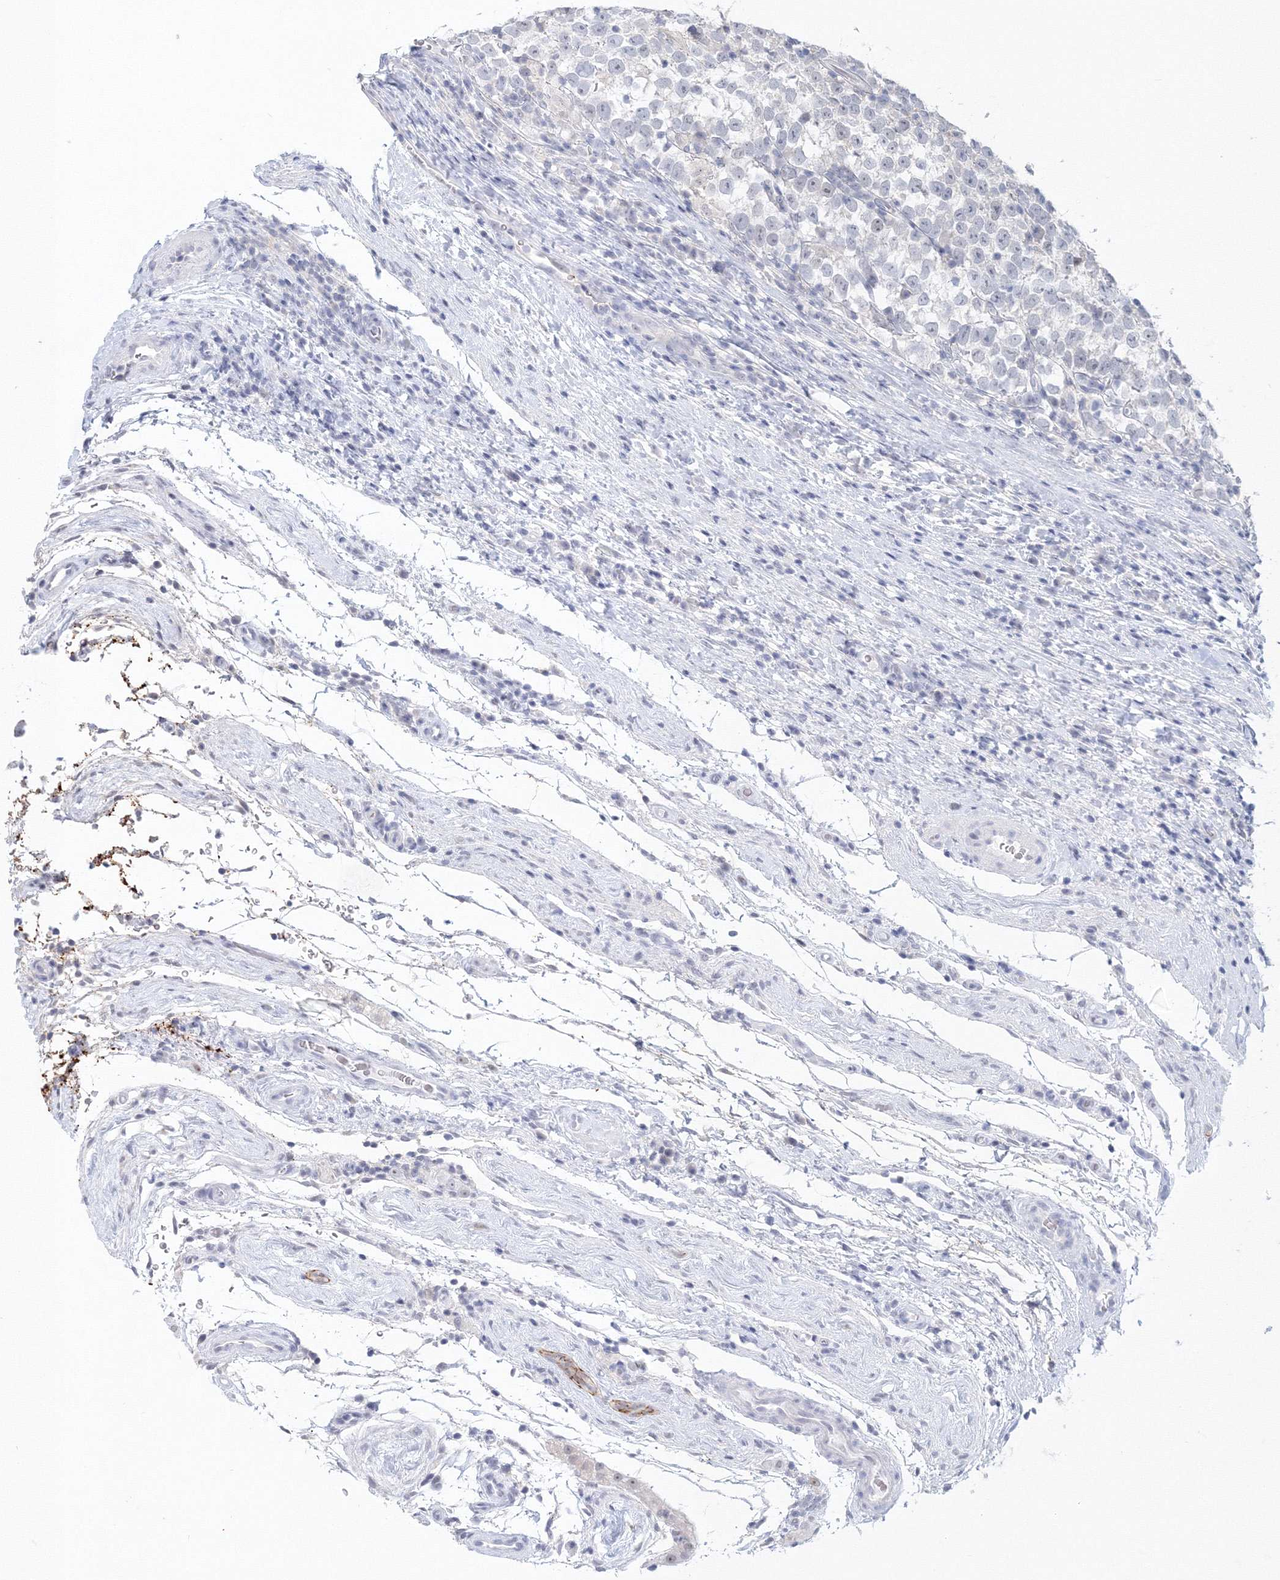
{"staining": {"intensity": "negative", "quantity": "none", "location": "none"}, "tissue": "testis cancer", "cell_type": "Tumor cells", "image_type": "cancer", "snomed": [{"axis": "morphology", "description": "Normal tissue, NOS"}, {"axis": "morphology", "description": "Seminoma, NOS"}, {"axis": "topography", "description": "Testis"}], "caption": "Protein analysis of seminoma (testis) reveals no significant staining in tumor cells.", "gene": "VSIG1", "patient": {"sex": "male", "age": 43}}